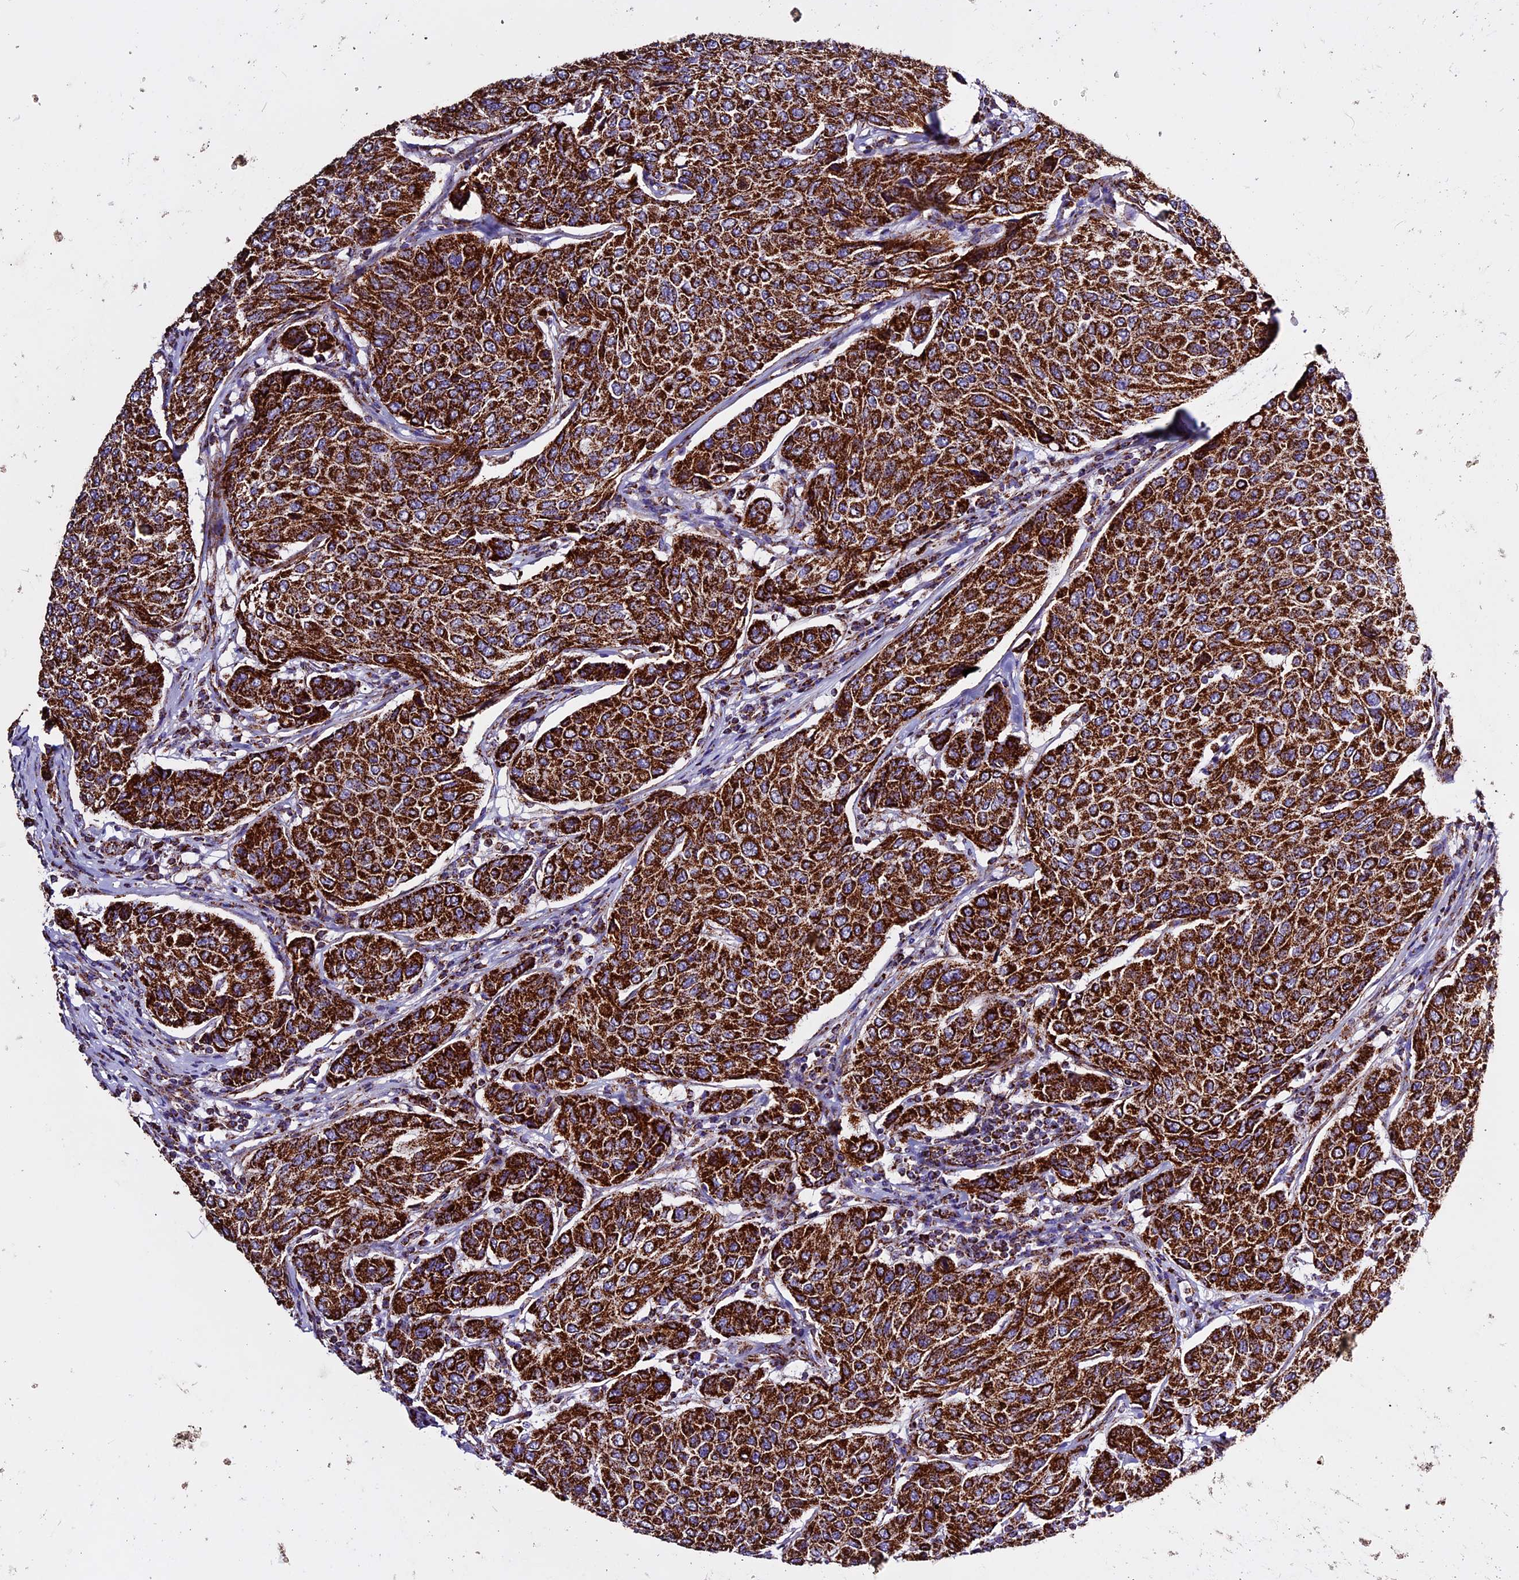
{"staining": {"intensity": "strong", "quantity": ">75%", "location": "cytoplasmic/membranous"}, "tissue": "breast cancer", "cell_type": "Tumor cells", "image_type": "cancer", "snomed": [{"axis": "morphology", "description": "Duct carcinoma"}, {"axis": "topography", "description": "Breast"}], "caption": "Immunohistochemistry (DAB) staining of human breast cancer demonstrates strong cytoplasmic/membranous protein expression in about >75% of tumor cells.", "gene": "CX3CL1", "patient": {"sex": "female", "age": 55}}